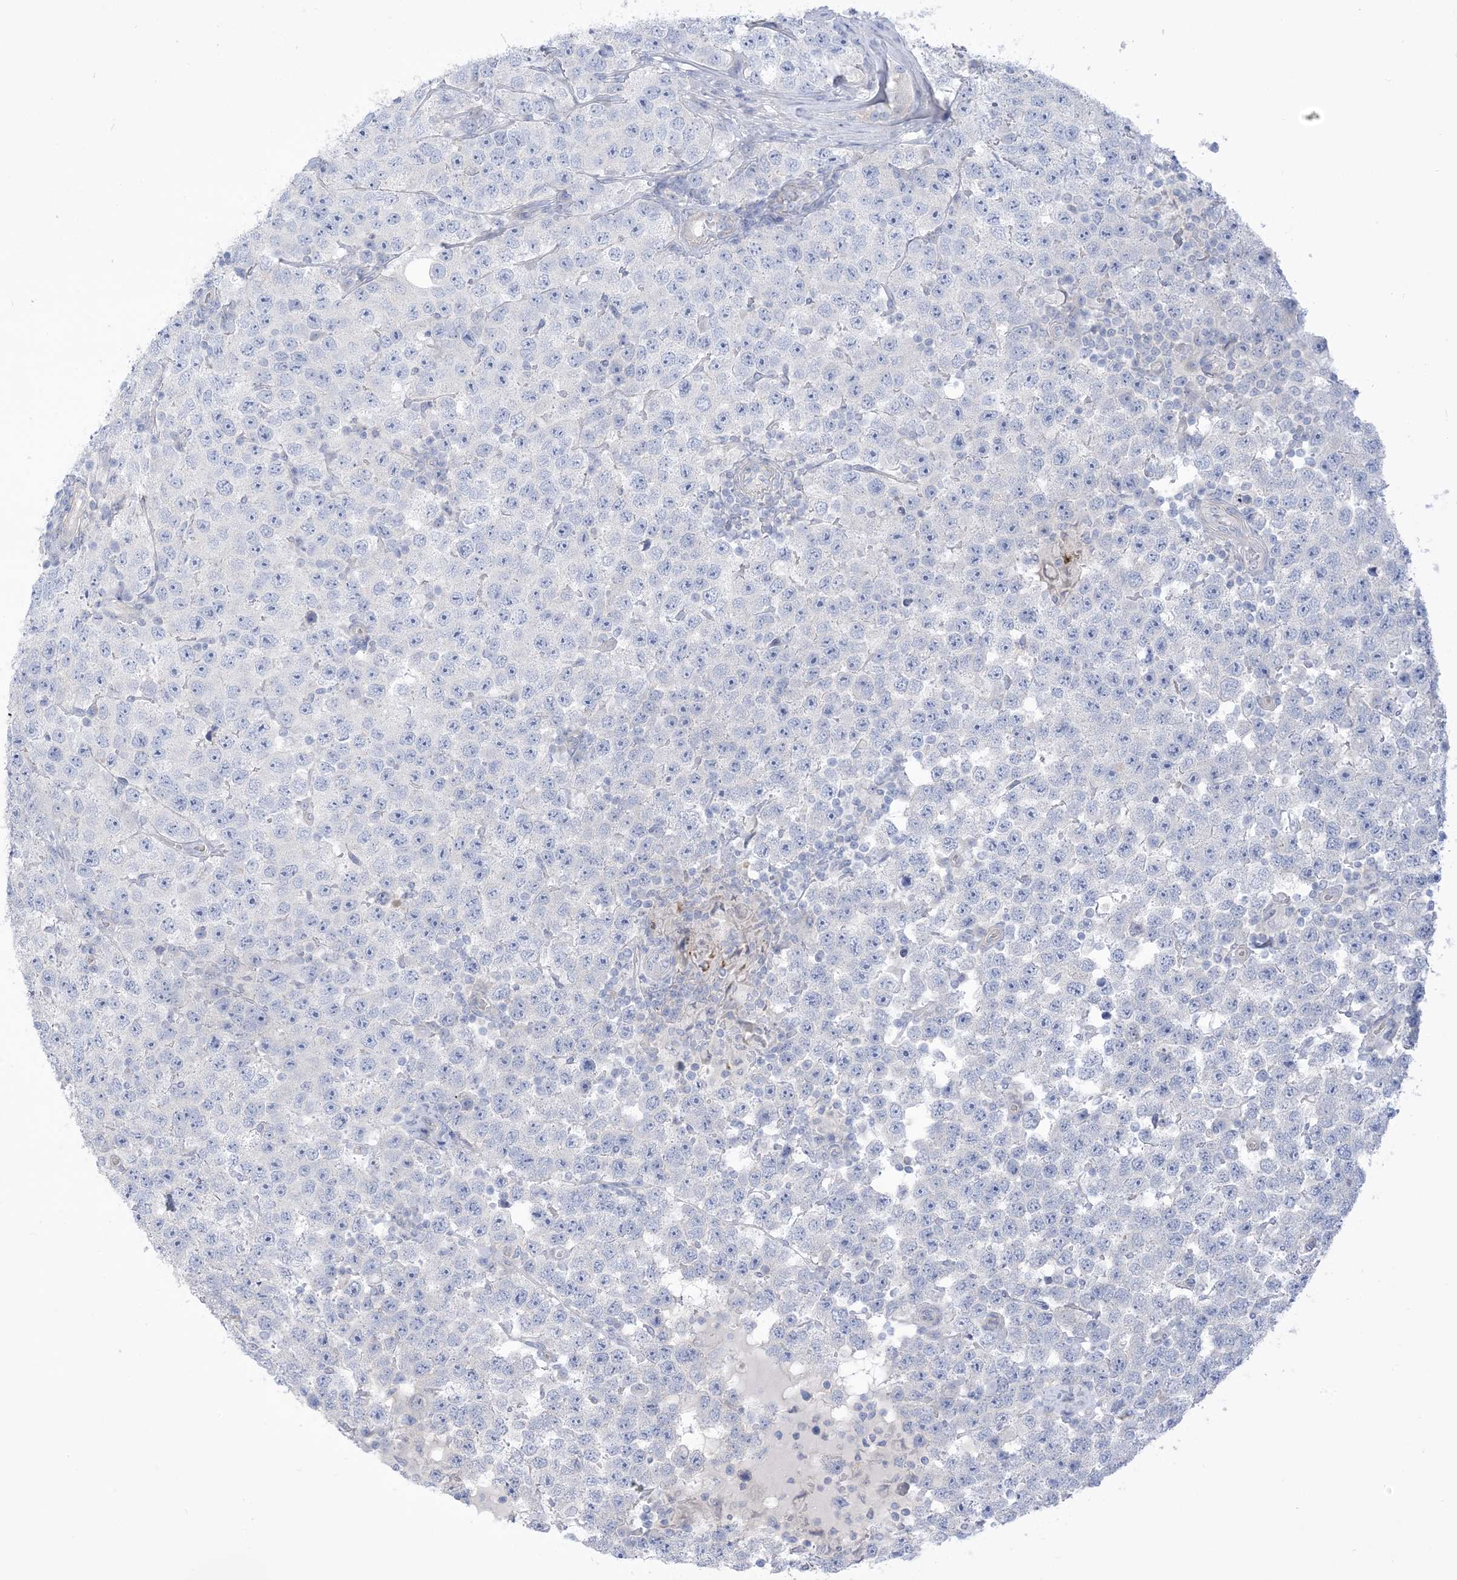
{"staining": {"intensity": "negative", "quantity": "none", "location": "none"}, "tissue": "testis cancer", "cell_type": "Tumor cells", "image_type": "cancer", "snomed": [{"axis": "morphology", "description": "Seminoma, NOS"}, {"axis": "topography", "description": "Testis"}], "caption": "DAB (3,3'-diaminobenzidine) immunohistochemical staining of testis seminoma displays no significant expression in tumor cells.", "gene": "MTHFD2L", "patient": {"sex": "male", "age": 28}}